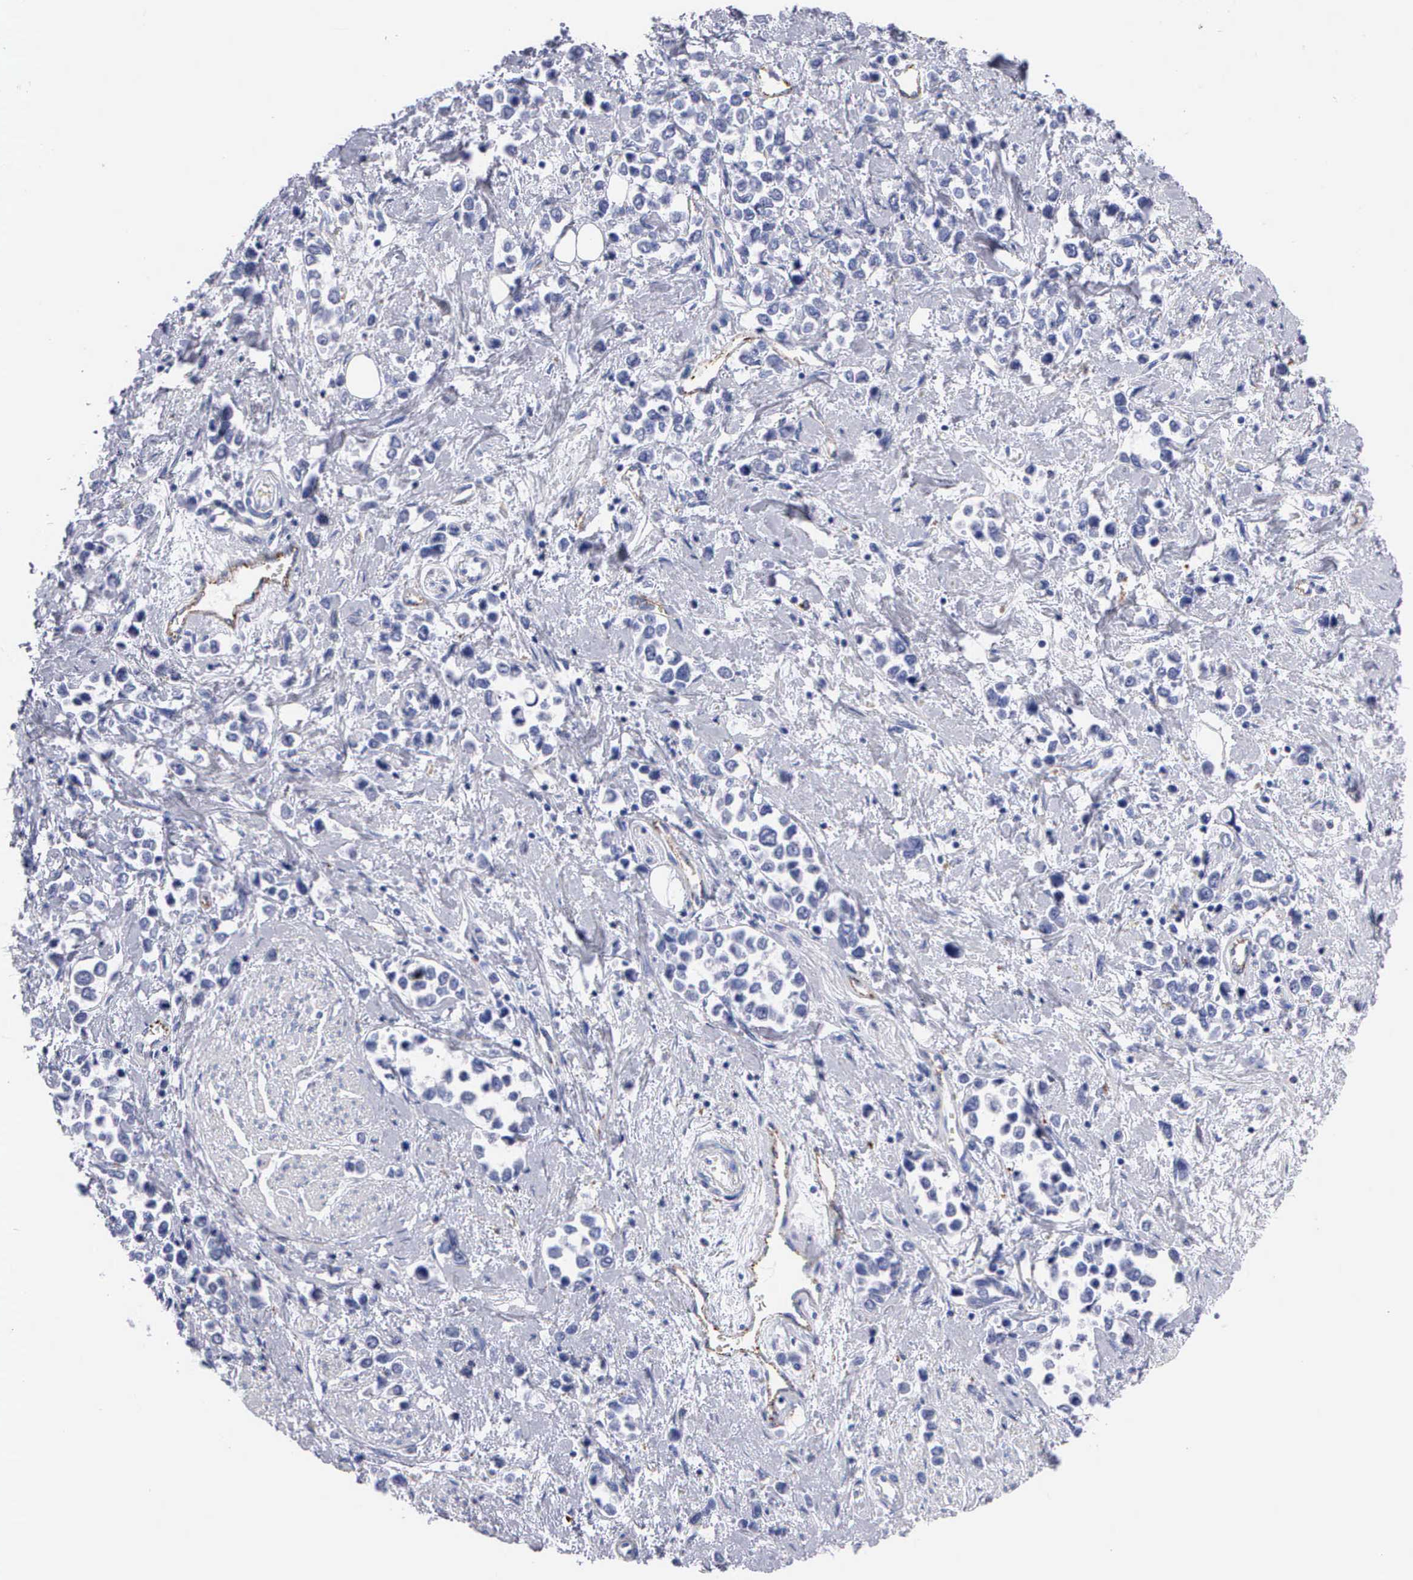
{"staining": {"intensity": "negative", "quantity": "none", "location": "none"}, "tissue": "stomach cancer", "cell_type": "Tumor cells", "image_type": "cancer", "snomed": [{"axis": "morphology", "description": "Adenocarcinoma, NOS"}, {"axis": "topography", "description": "Stomach, upper"}], "caption": "DAB immunohistochemical staining of human adenocarcinoma (stomach) exhibits no significant staining in tumor cells. Brightfield microscopy of immunohistochemistry stained with DAB (3,3'-diaminobenzidine) (brown) and hematoxylin (blue), captured at high magnification.", "gene": "CTSL", "patient": {"sex": "male", "age": 76}}